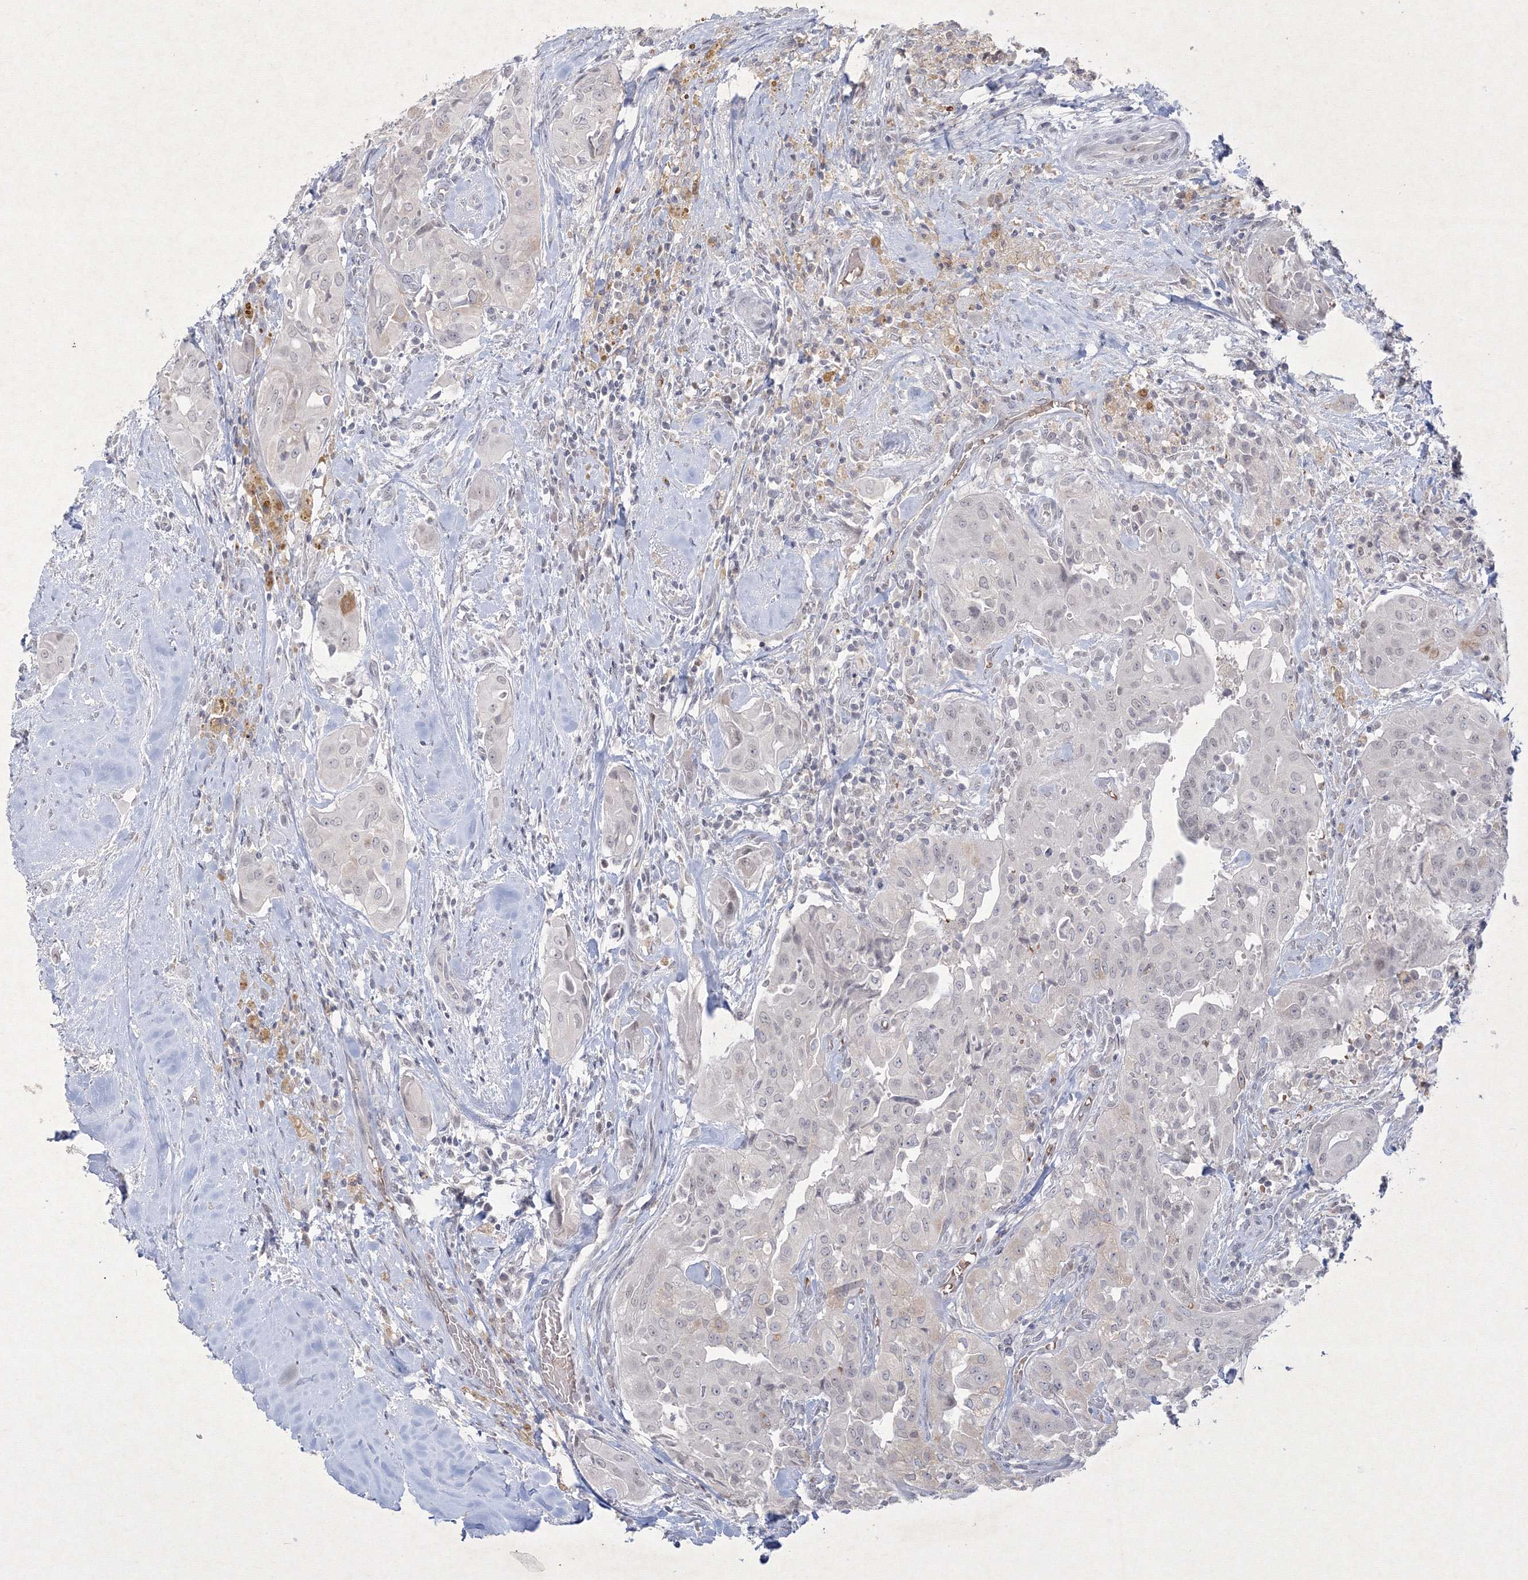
{"staining": {"intensity": "weak", "quantity": "<25%", "location": "nuclear"}, "tissue": "thyroid cancer", "cell_type": "Tumor cells", "image_type": "cancer", "snomed": [{"axis": "morphology", "description": "Papillary adenocarcinoma, NOS"}, {"axis": "topography", "description": "Thyroid gland"}], "caption": "This is an immunohistochemistry image of thyroid papillary adenocarcinoma. There is no staining in tumor cells.", "gene": "NXPE3", "patient": {"sex": "female", "age": 59}}